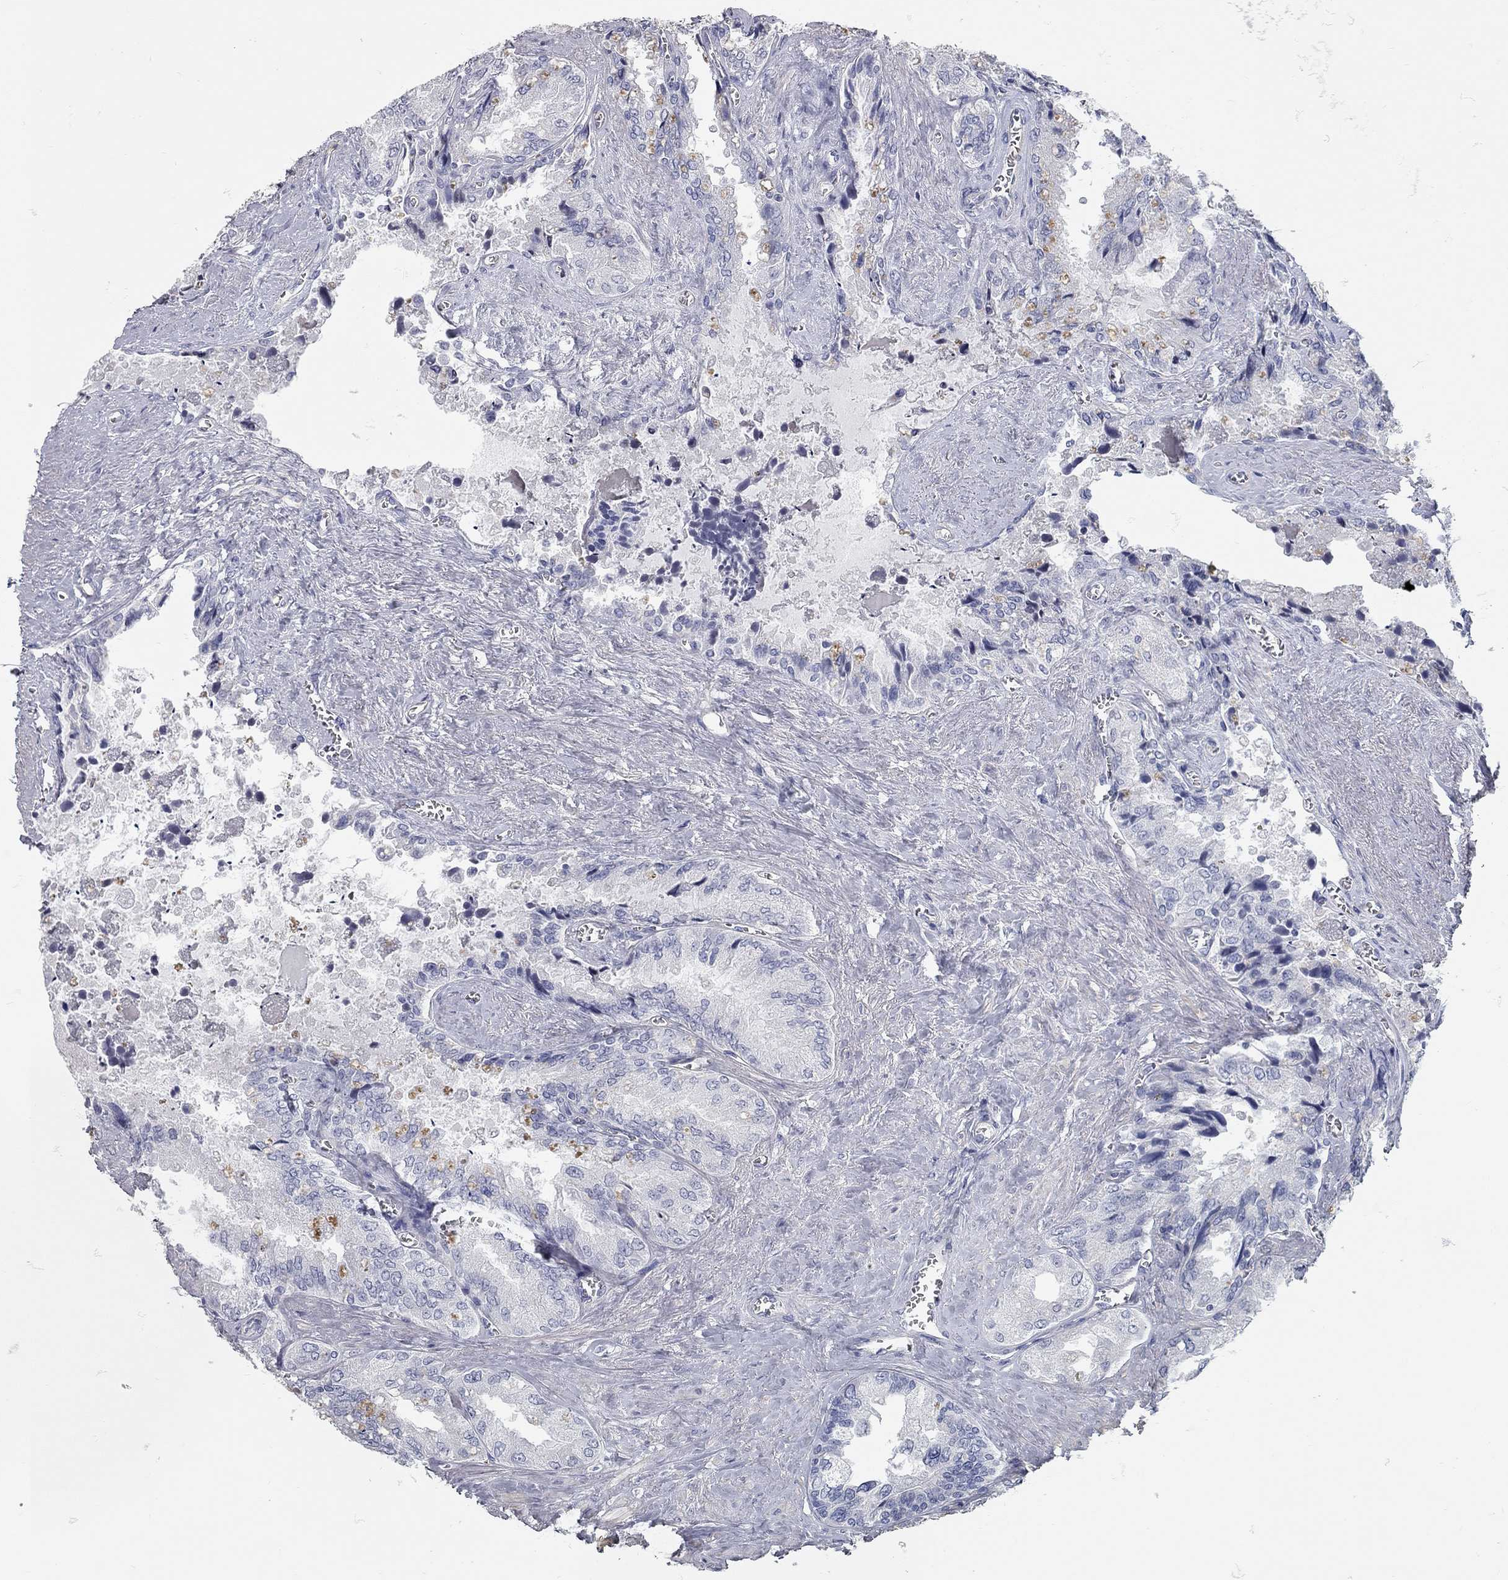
{"staining": {"intensity": "negative", "quantity": "none", "location": "none"}, "tissue": "seminal vesicle", "cell_type": "Glandular cells", "image_type": "normal", "snomed": [{"axis": "morphology", "description": "Normal tissue, NOS"}, {"axis": "topography", "description": "Seminal veicle"}], "caption": "Human seminal vesicle stained for a protein using immunohistochemistry shows no expression in glandular cells.", "gene": "C10orf90", "patient": {"sex": "male", "age": 67}}